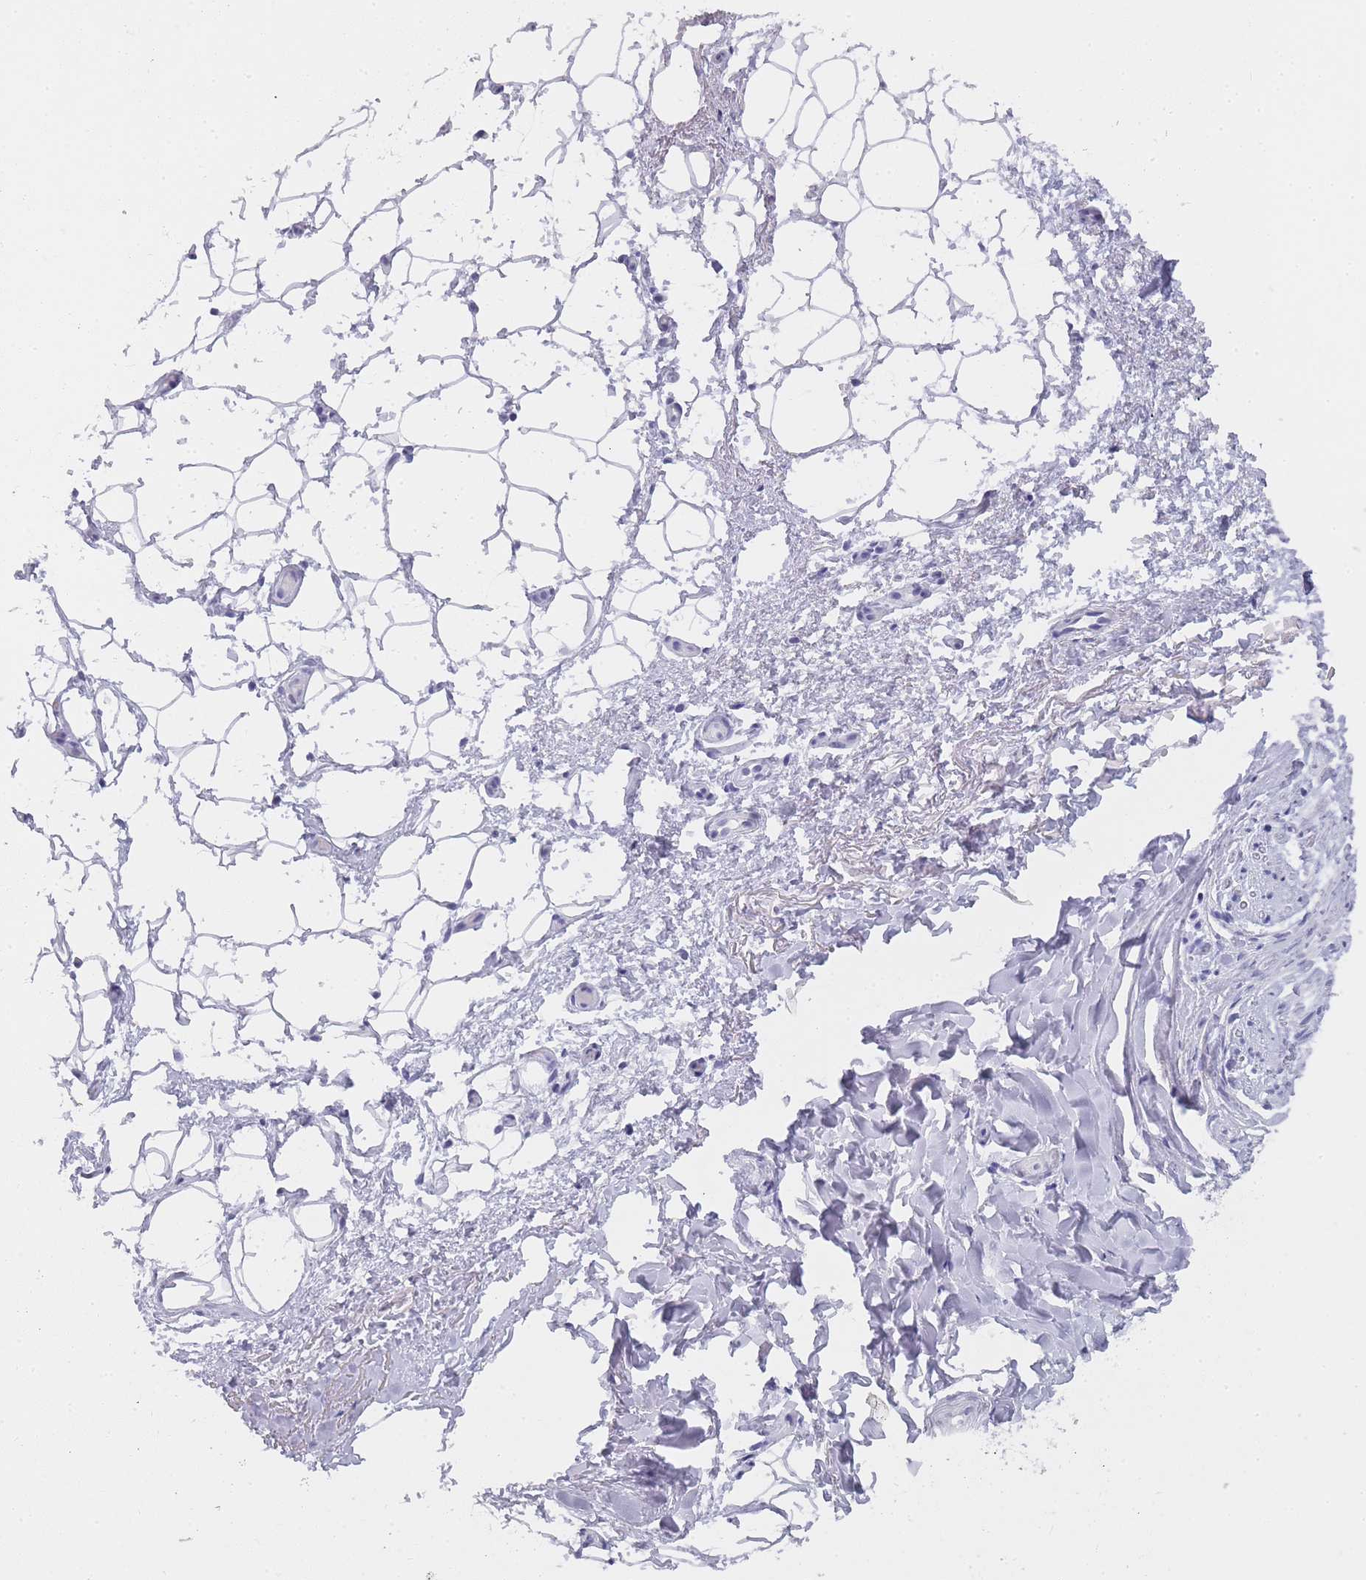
{"staining": {"intensity": "negative", "quantity": "none", "location": "none"}, "tissue": "adipose tissue", "cell_type": "Adipocytes", "image_type": "normal", "snomed": [{"axis": "morphology", "description": "Normal tissue, NOS"}, {"axis": "topography", "description": "Peripheral nerve tissue"}], "caption": "IHC image of benign adipose tissue stained for a protein (brown), which demonstrates no expression in adipocytes.", "gene": "TCP11X1", "patient": {"sex": "female", "age": 61}}